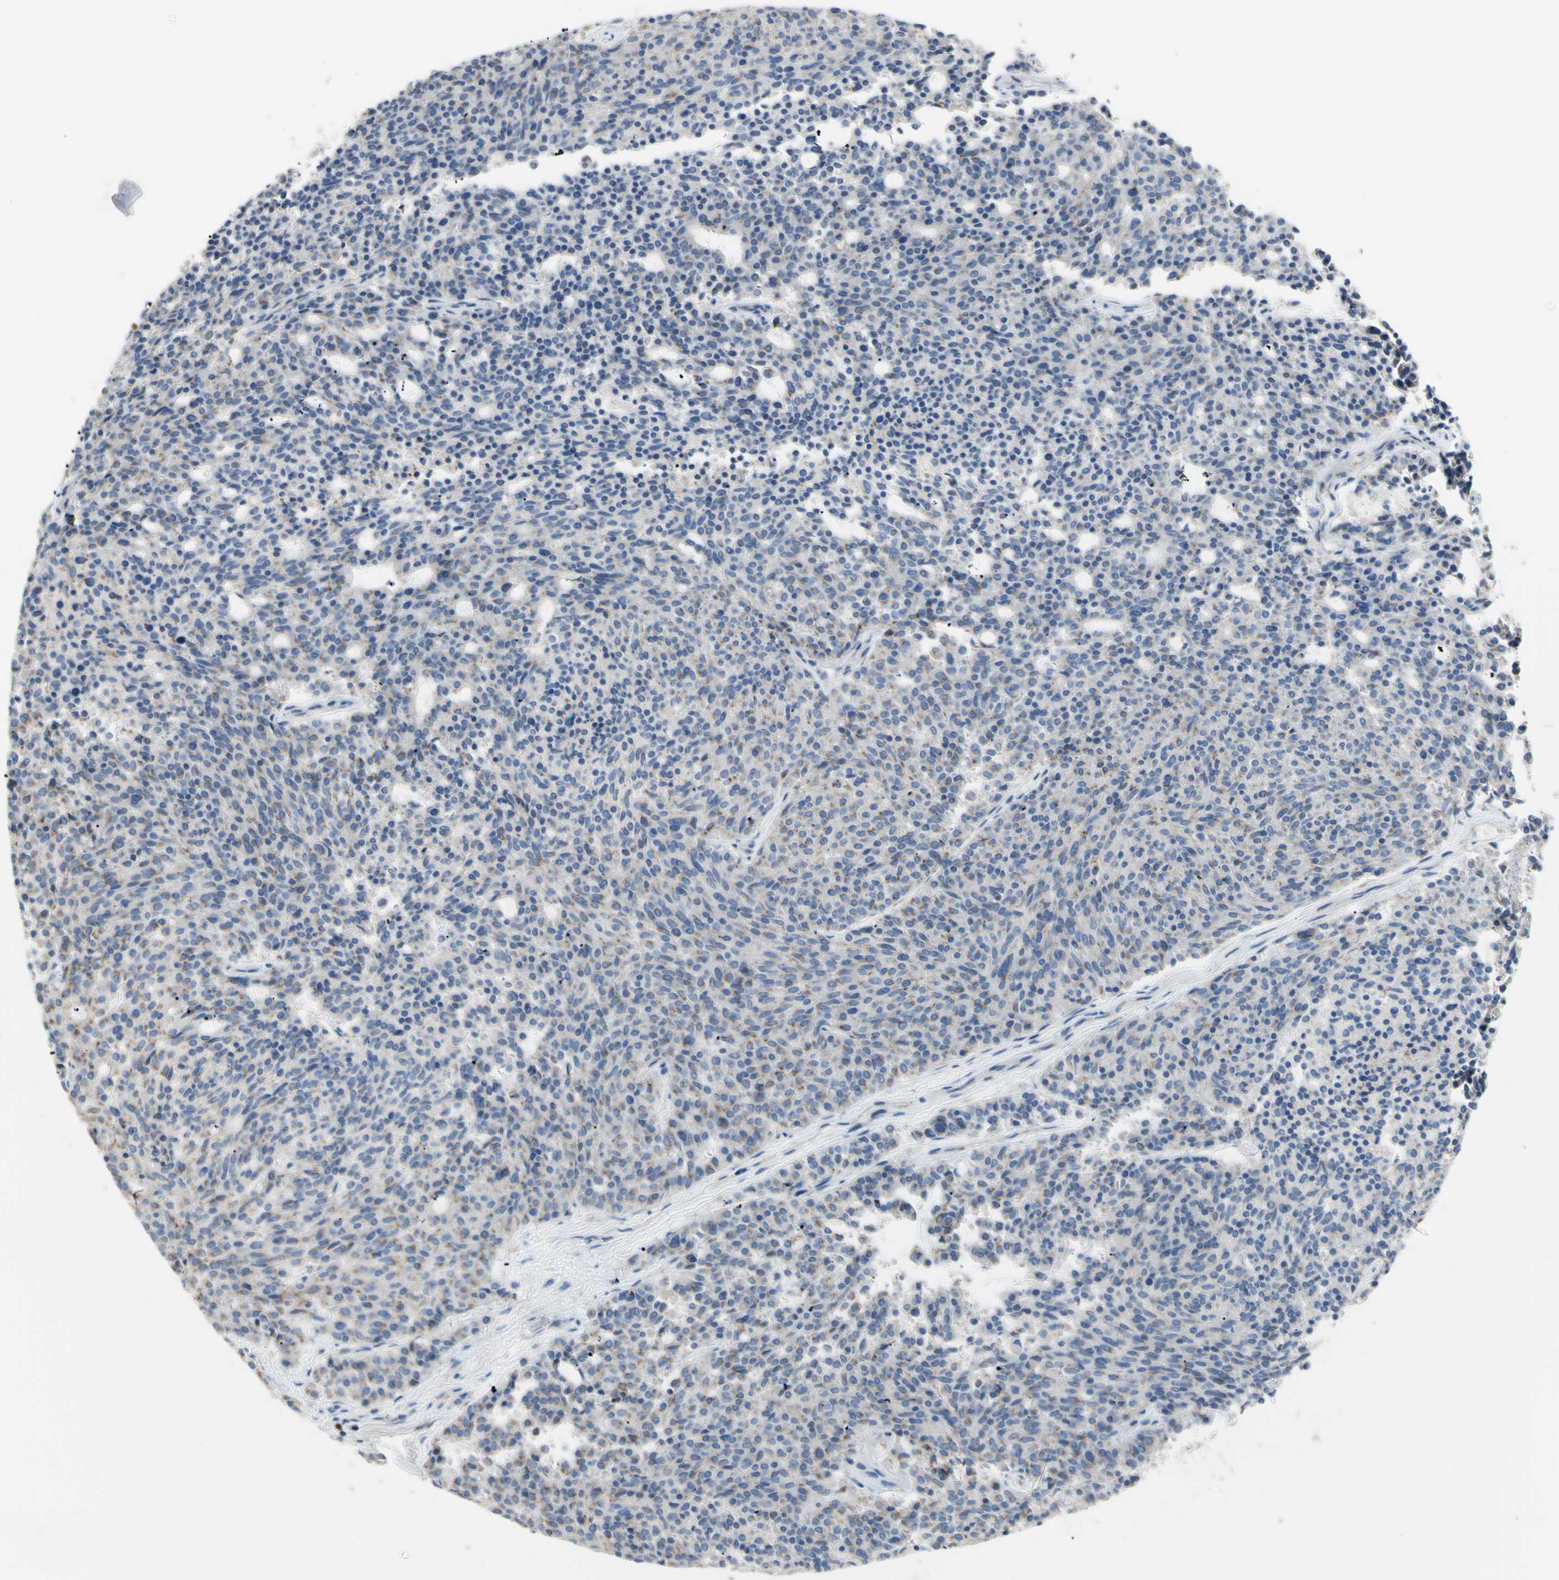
{"staining": {"intensity": "weak", "quantity": "<25%", "location": "cytoplasmic/membranous"}, "tissue": "carcinoid", "cell_type": "Tumor cells", "image_type": "cancer", "snomed": [{"axis": "morphology", "description": "Carcinoid, malignant, NOS"}, {"axis": "topography", "description": "Pancreas"}], "caption": "Immunohistochemical staining of carcinoid exhibits no significant positivity in tumor cells.", "gene": "B4GALT3", "patient": {"sex": "female", "age": 54}}